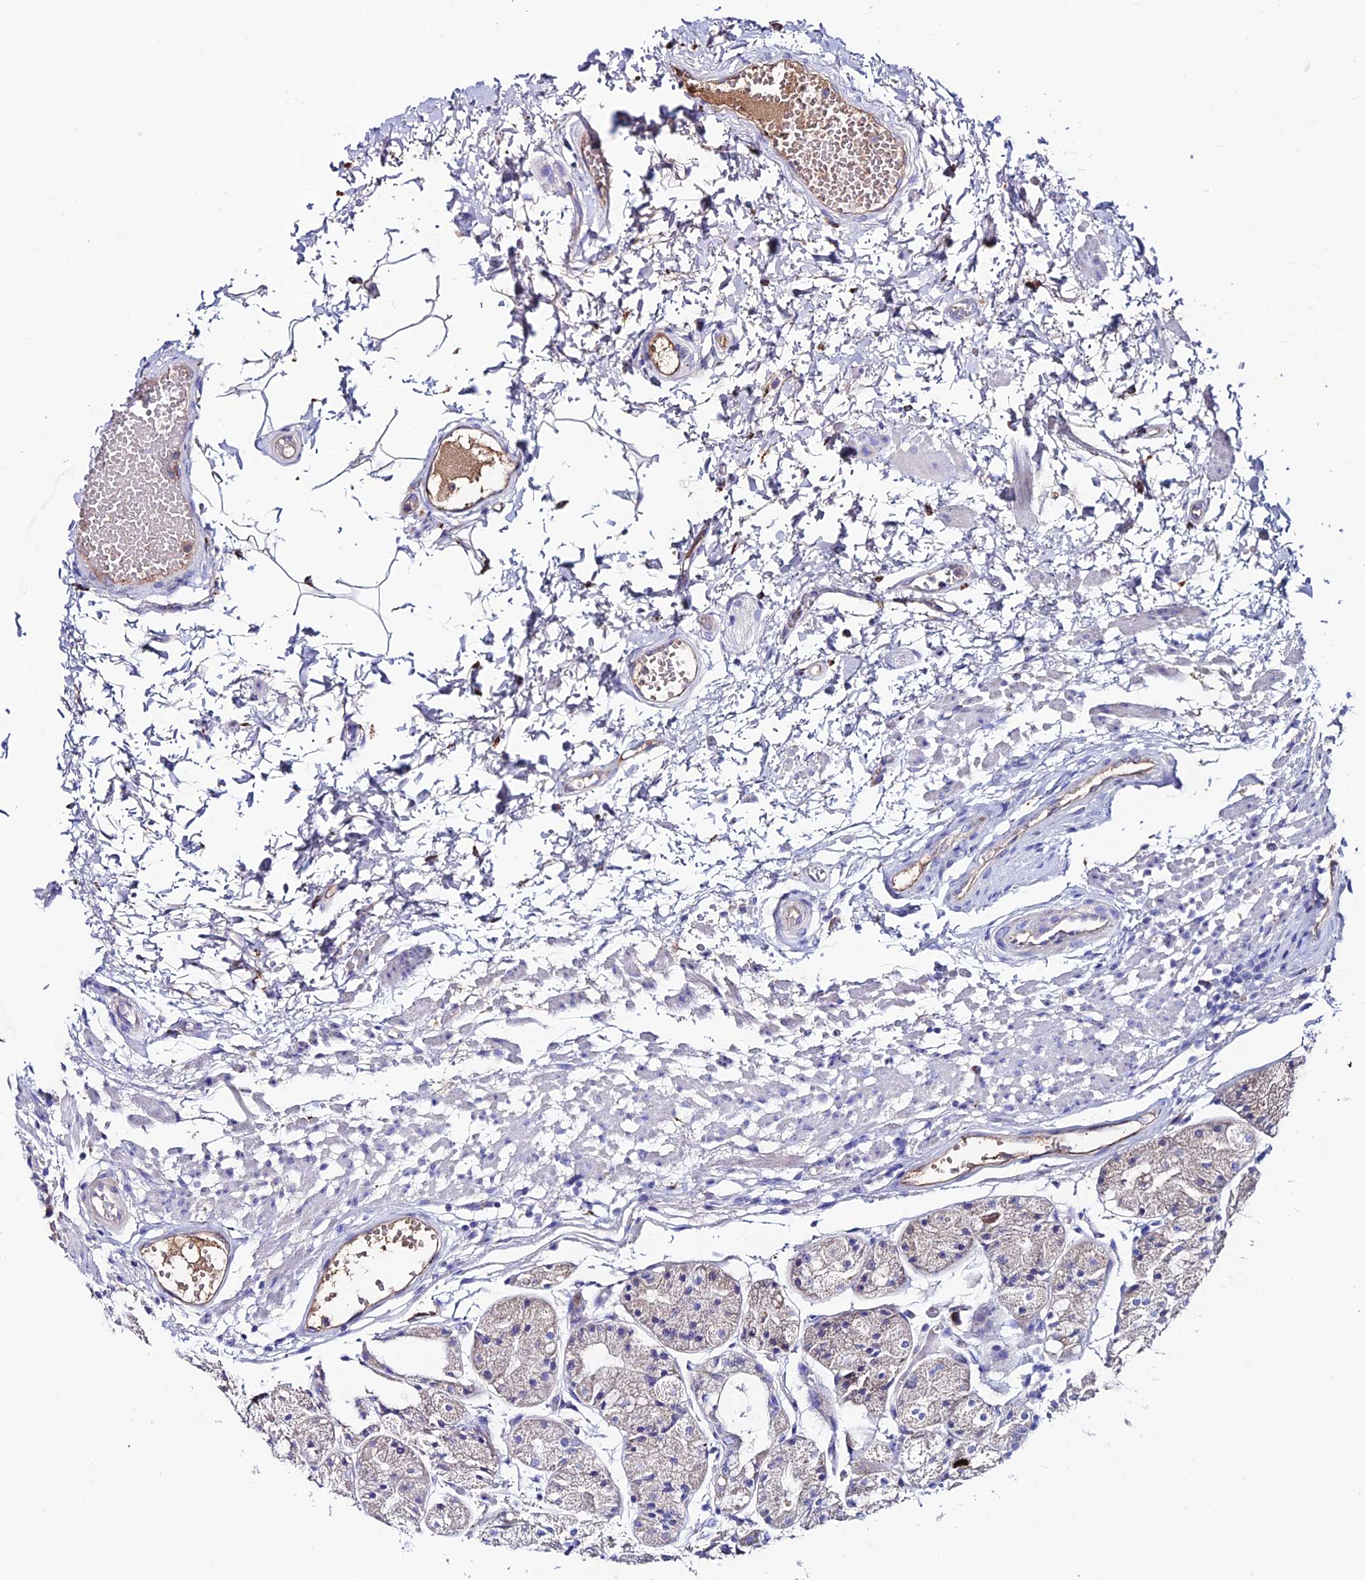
{"staining": {"intensity": "negative", "quantity": "none", "location": "none"}, "tissue": "stomach", "cell_type": "Glandular cells", "image_type": "normal", "snomed": [{"axis": "morphology", "description": "Normal tissue, NOS"}, {"axis": "topography", "description": "Stomach, upper"}], "caption": "Benign stomach was stained to show a protein in brown. There is no significant expression in glandular cells. The staining was performed using DAB to visualize the protein expression in brown, while the nuclei were stained in blue with hematoxylin (Magnification: 20x).", "gene": "SLC25A16", "patient": {"sex": "male", "age": 72}}